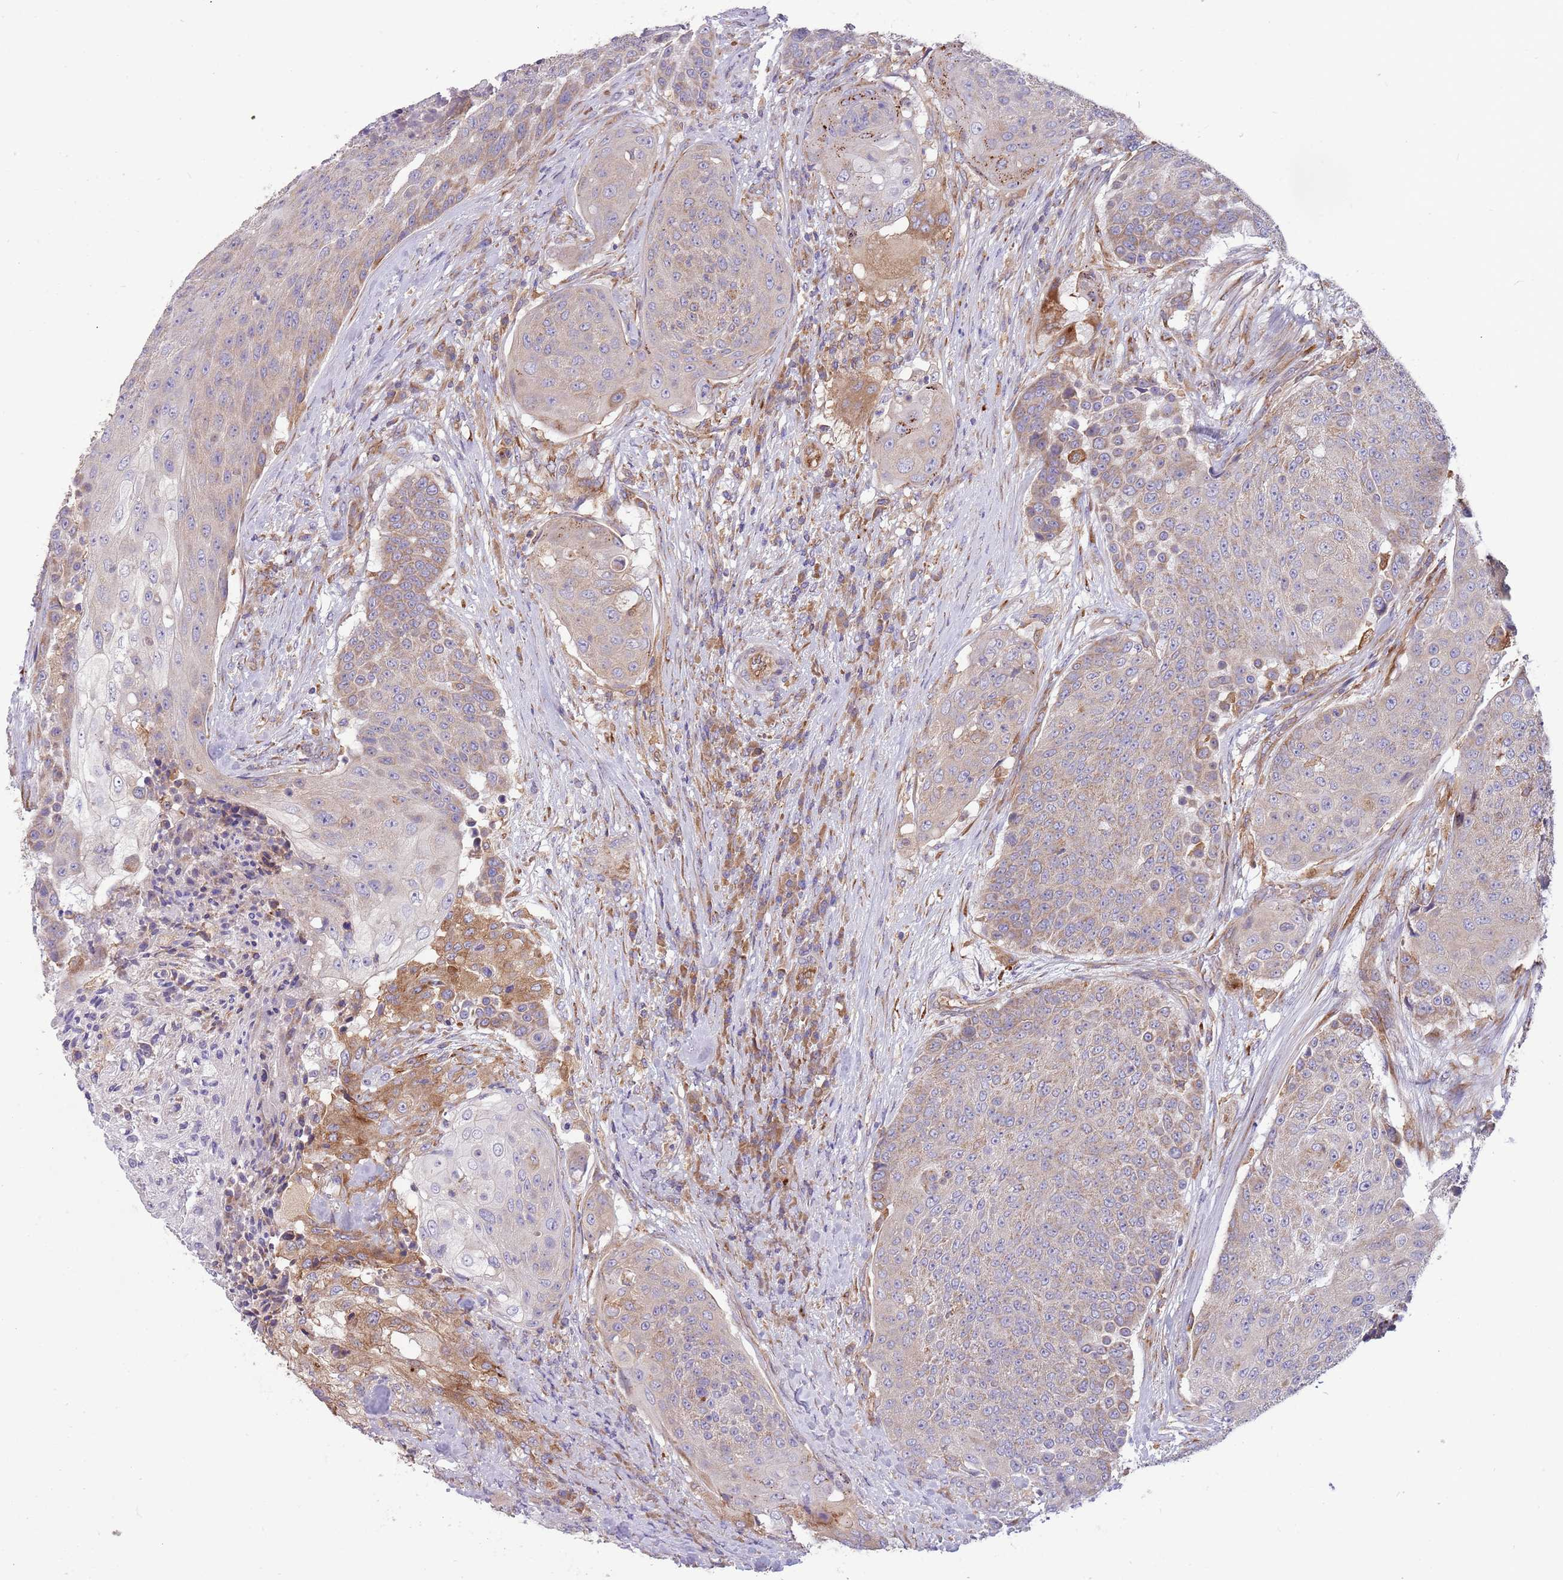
{"staining": {"intensity": "moderate", "quantity": "<25%", "location": "cytoplasmic/membranous"}, "tissue": "urothelial cancer", "cell_type": "Tumor cells", "image_type": "cancer", "snomed": [{"axis": "morphology", "description": "Urothelial carcinoma, High grade"}, {"axis": "topography", "description": "Urinary bladder"}], "caption": "Immunohistochemistry (IHC) of urothelial carcinoma (high-grade) displays low levels of moderate cytoplasmic/membranous positivity in about <25% of tumor cells.", "gene": "ARMCX6", "patient": {"sex": "female", "age": 63}}